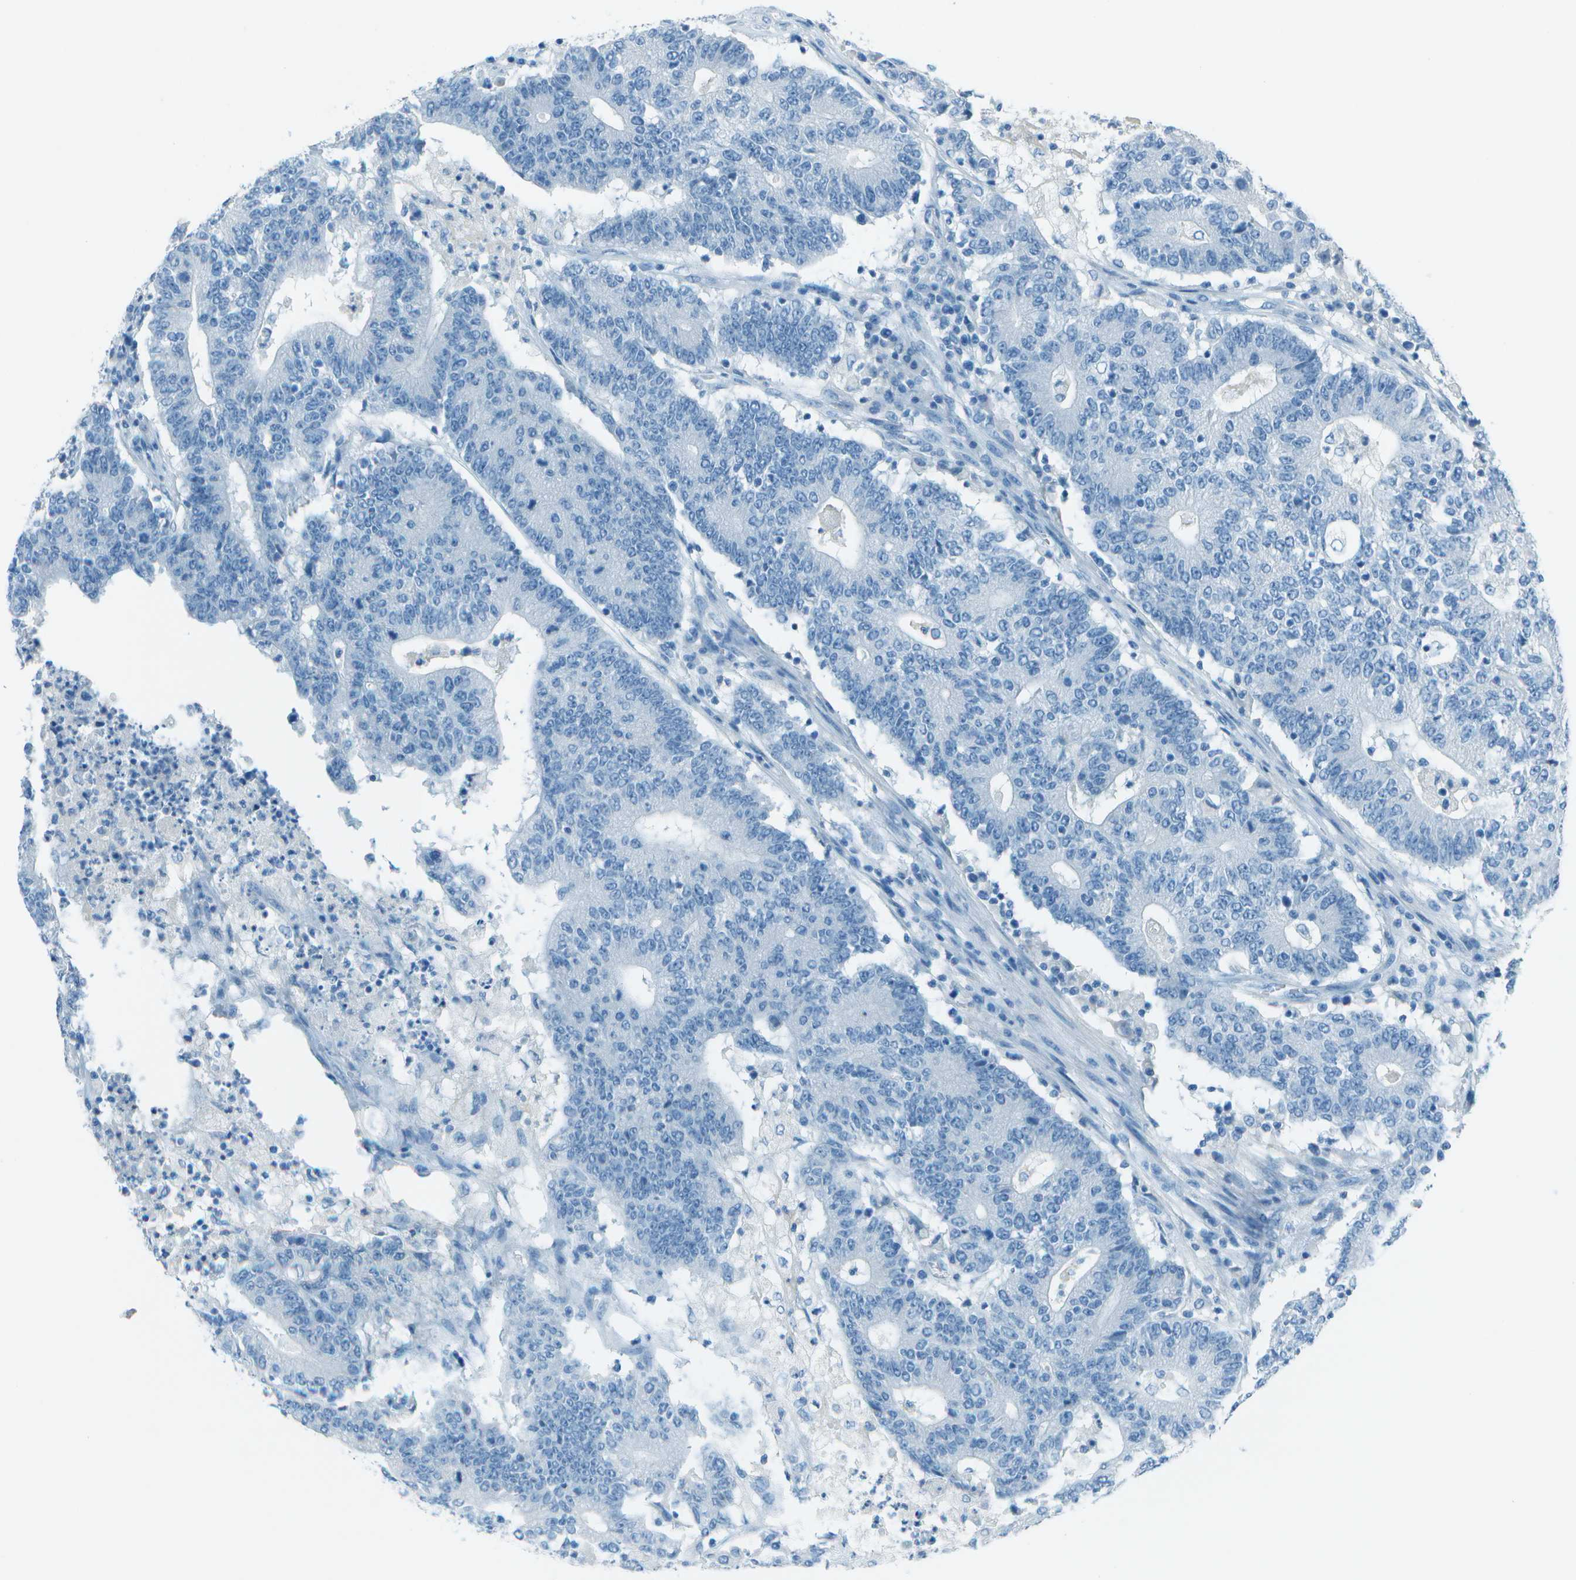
{"staining": {"intensity": "negative", "quantity": "none", "location": "none"}, "tissue": "colorectal cancer", "cell_type": "Tumor cells", "image_type": "cancer", "snomed": [{"axis": "morphology", "description": "Normal tissue, NOS"}, {"axis": "morphology", "description": "Adenocarcinoma, NOS"}, {"axis": "topography", "description": "Colon"}], "caption": "This is an immunohistochemistry histopathology image of colorectal cancer. There is no expression in tumor cells.", "gene": "FGF1", "patient": {"sex": "female", "age": 75}}